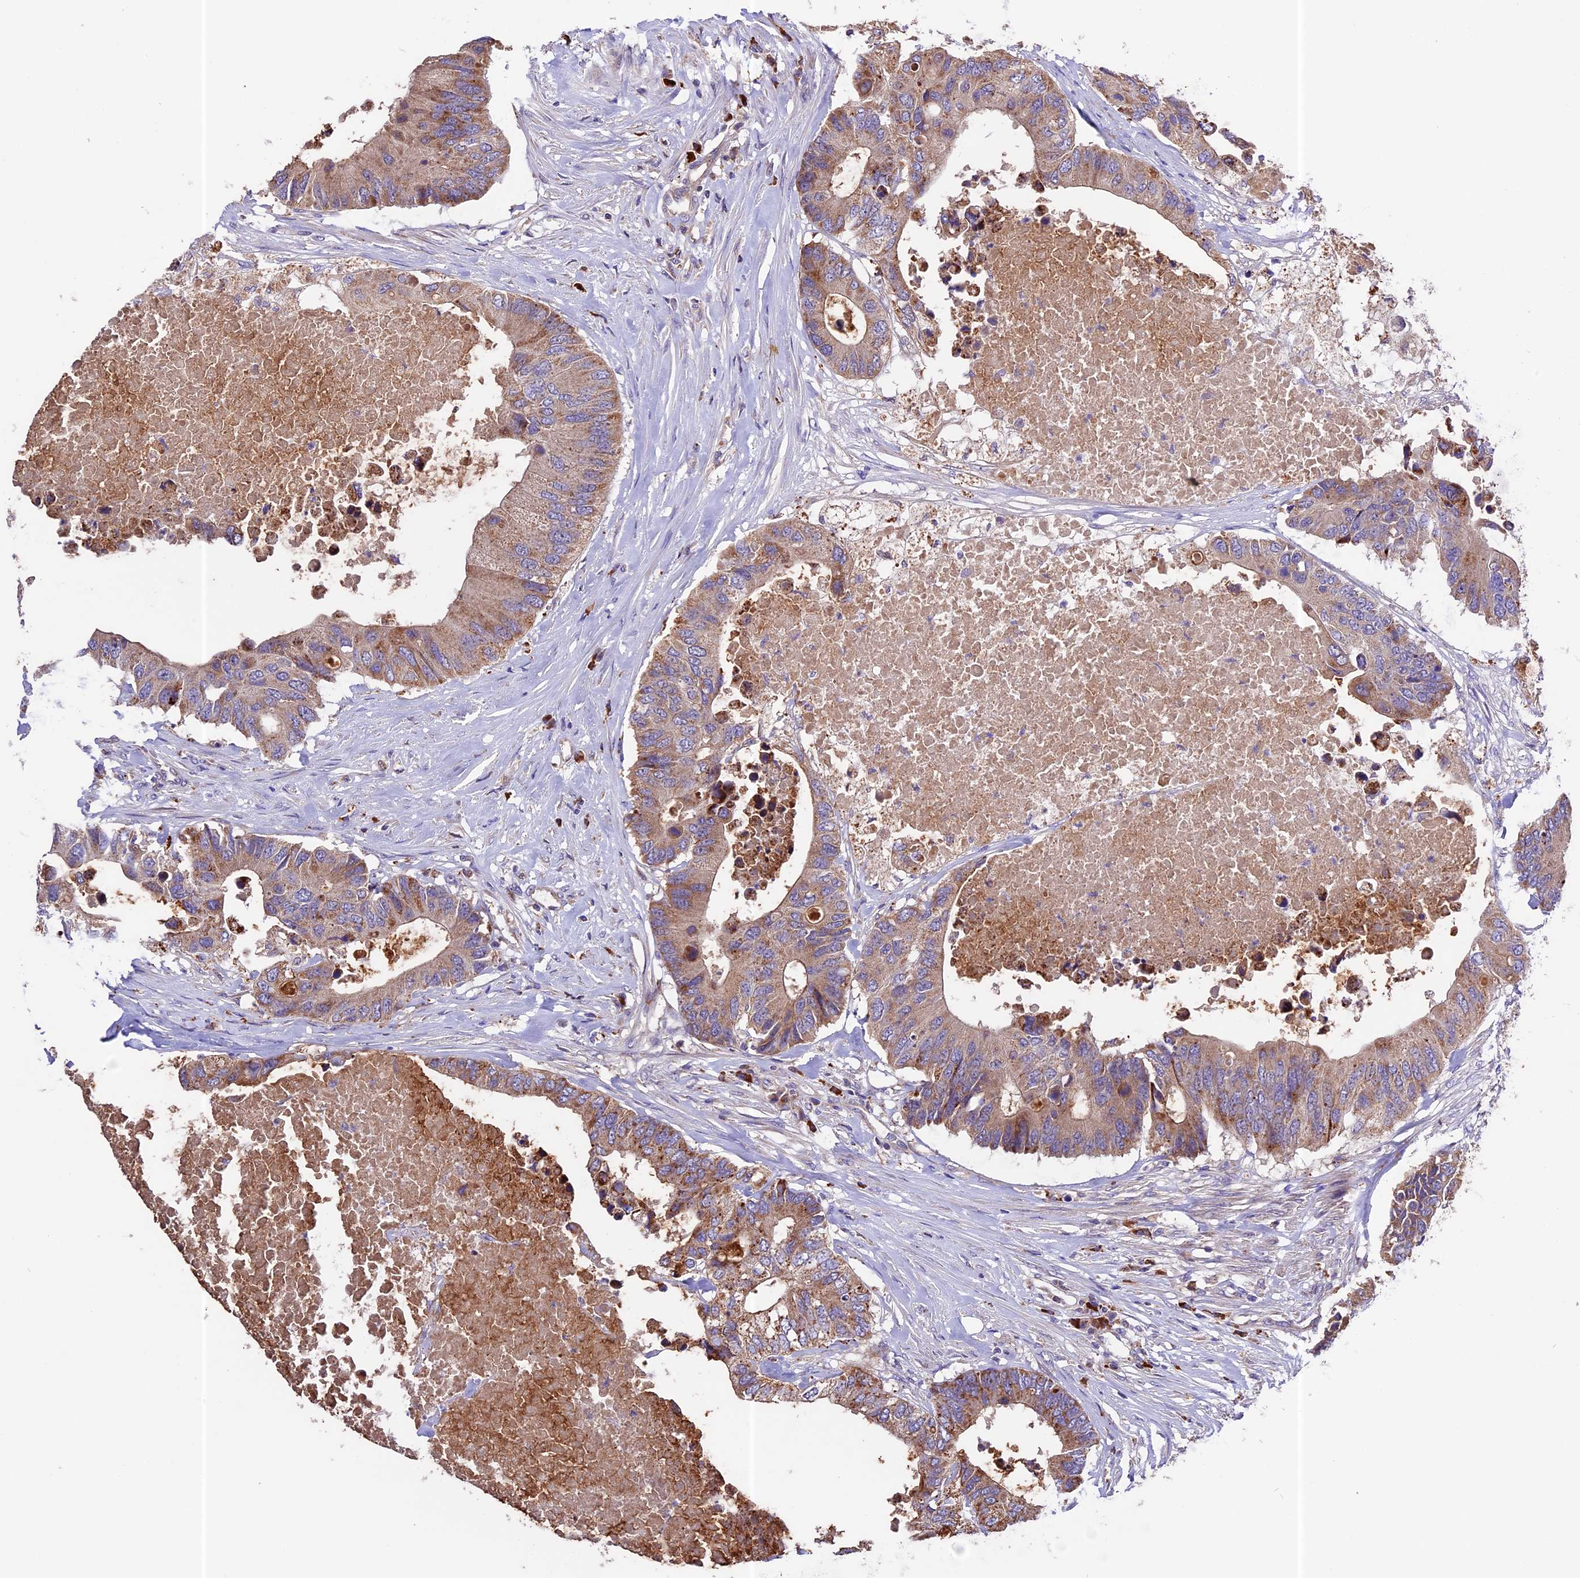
{"staining": {"intensity": "moderate", "quantity": ">75%", "location": "cytoplasmic/membranous"}, "tissue": "colorectal cancer", "cell_type": "Tumor cells", "image_type": "cancer", "snomed": [{"axis": "morphology", "description": "Adenocarcinoma, NOS"}, {"axis": "topography", "description": "Colon"}], "caption": "A histopathology image of adenocarcinoma (colorectal) stained for a protein shows moderate cytoplasmic/membranous brown staining in tumor cells.", "gene": "METTL22", "patient": {"sex": "male", "age": 71}}